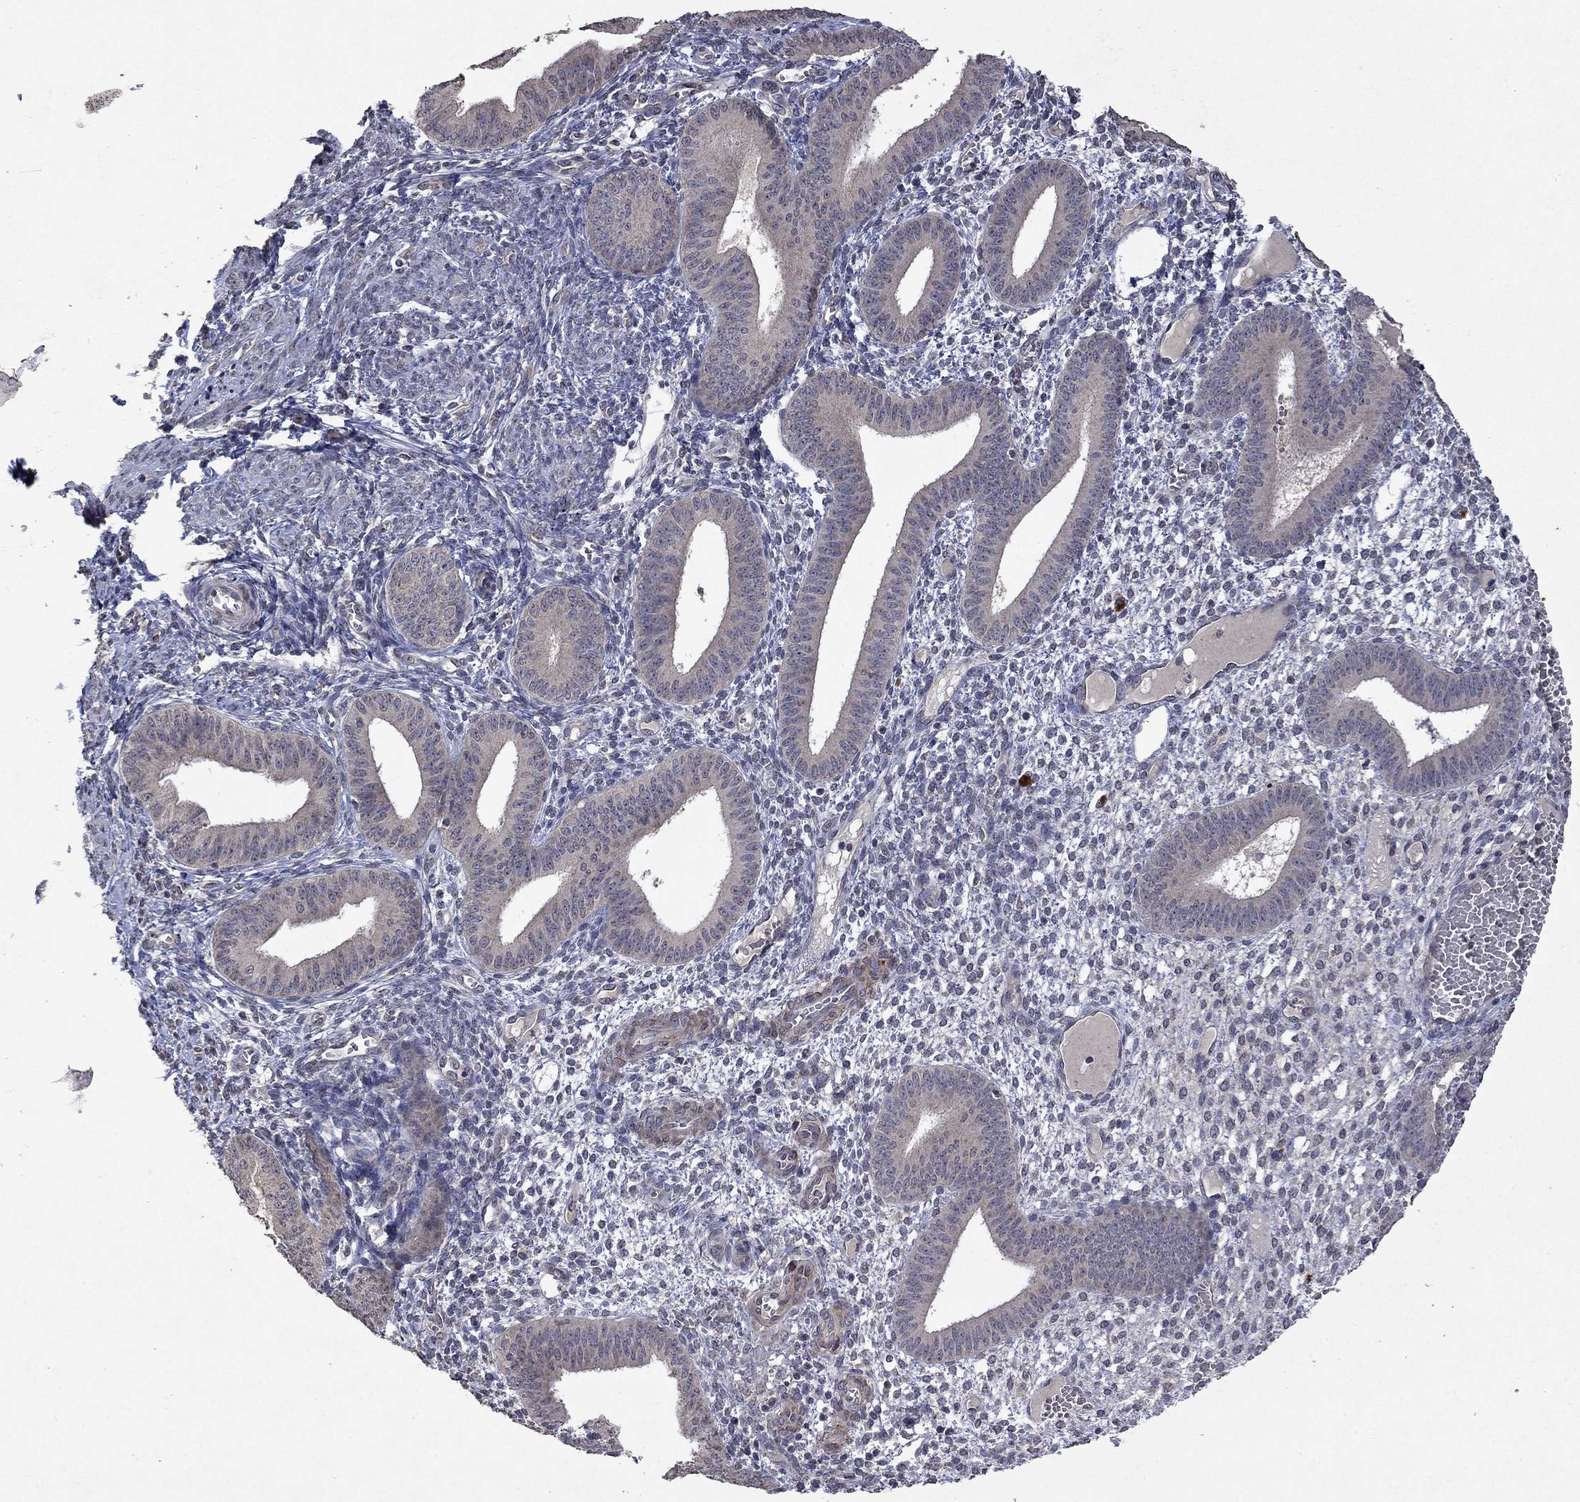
{"staining": {"intensity": "weak", "quantity": "<25%", "location": "cytoplasmic/membranous"}, "tissue": "endometrium", "cell_type": "Cells in endometrial stroma", "image_type": "normal", "snomed": [{"axis": "morphology", "description": "Normal tissue, NOS"}, {"axis": "topography", "description": "Endometrium"}], "caption": "Cells in endometrial stroma are negative for protein expression in normal human endometrium. Nuclei are stained in blue.", "gene": "TTC38", "patient": {"sex": "female", "age": 42}}